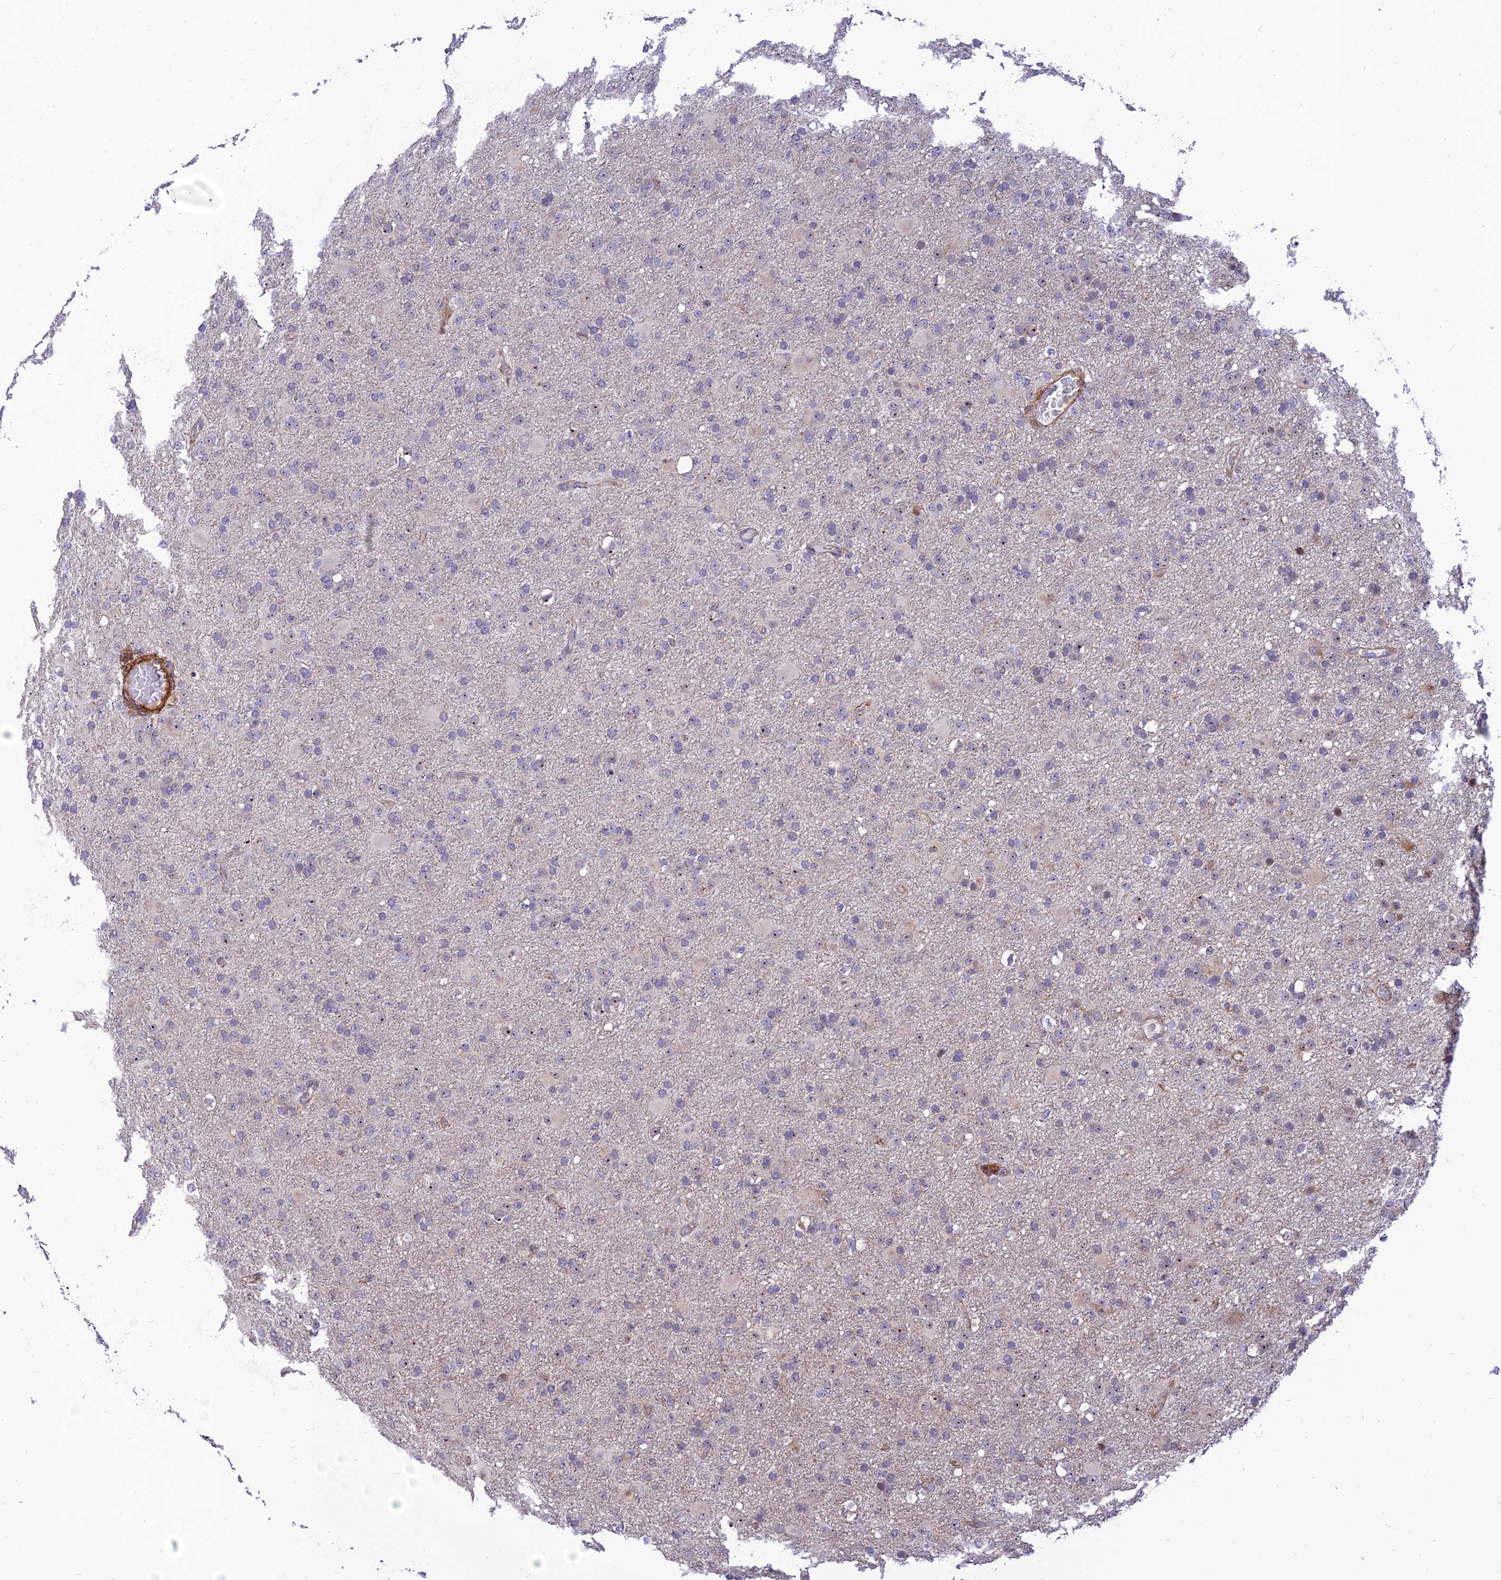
{"staining": {"intensity": "negative", "quantity": "none", "location": "none"}, "tissue": "glioma", "cell_type": "Tumor cells", "image_type": "cancer", "snomed": [{"axis": "morphology", "description": "Glioma, malignant, Low grade"}, {"axis": "topography", "description": "Brain"}], "caption": "A high-resolution image shows immunohistochemistry (IHC) staining of malignant low-grade glioma, which displays no significant staining in tumor cells. (Brightfield microscopy of DAB immunohistochemistry (IHC) at high magnification).", "gene": "KBTBD7", "patient": {"sex": "male", "age": 65}}